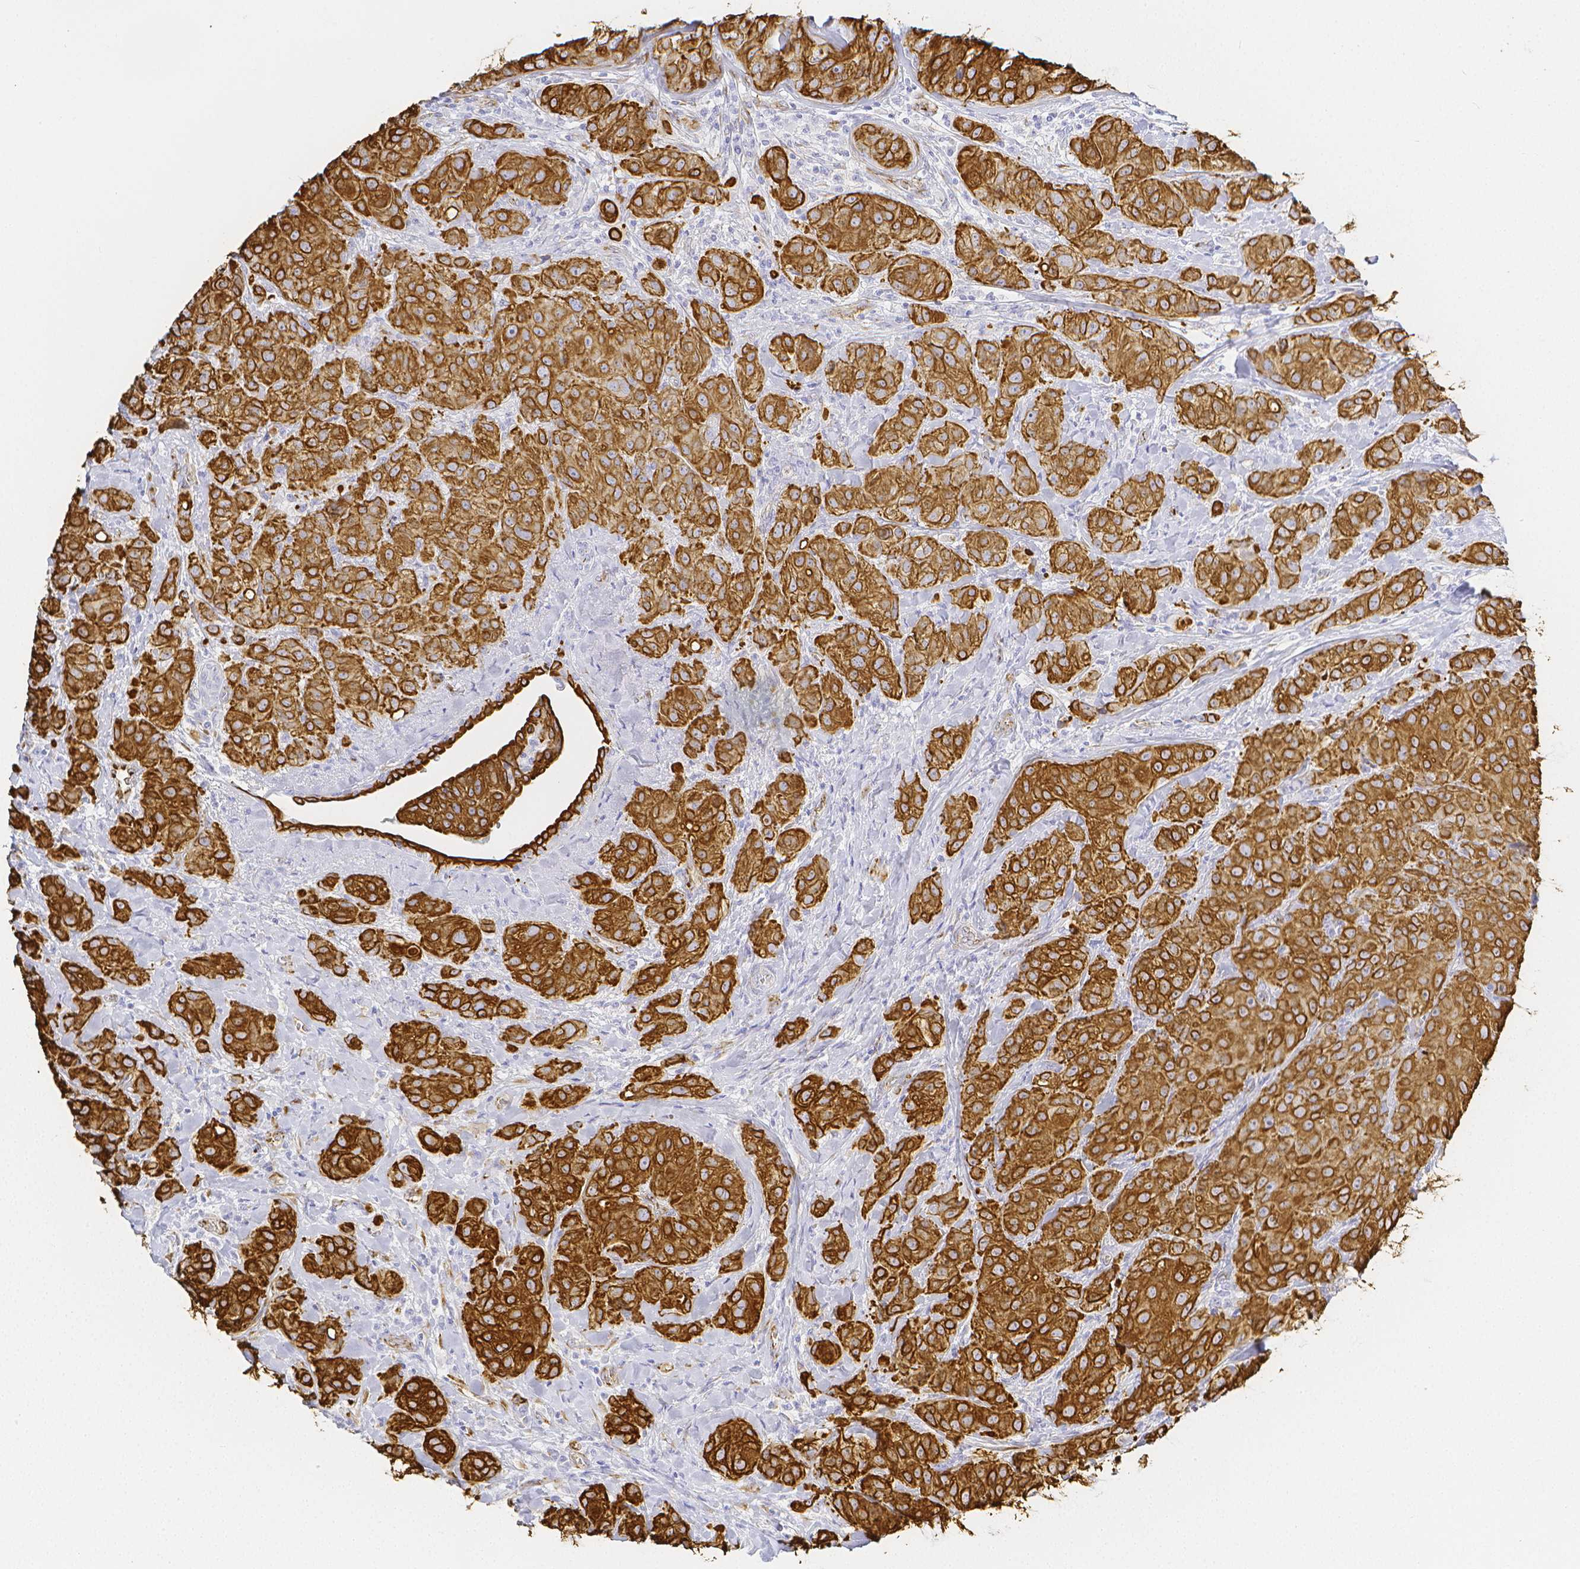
{"staining": {"intensity": "moderate", "quantity": ">75%", "location": "cytoplasmic/membranous"}, "tissue": "breast cancer", "cell_type": "Tumor cells", "image_type": "cancer", "snomed": [{"axis": "morphology", "description": "Normal tissue, NOS"}, {"axis": "morphology", "description": "Duct carcinoma"}, {"axis": "topography", "description": "Breast"}], "caption": "Breast cancer was stained to show a protein in brown. There is medium levels of moderate cytoplasmic/membranous expression in approximately >75% of tumor cells.", "gene": "SMURF1", "patient": {"sex": "female", "age": 43}}